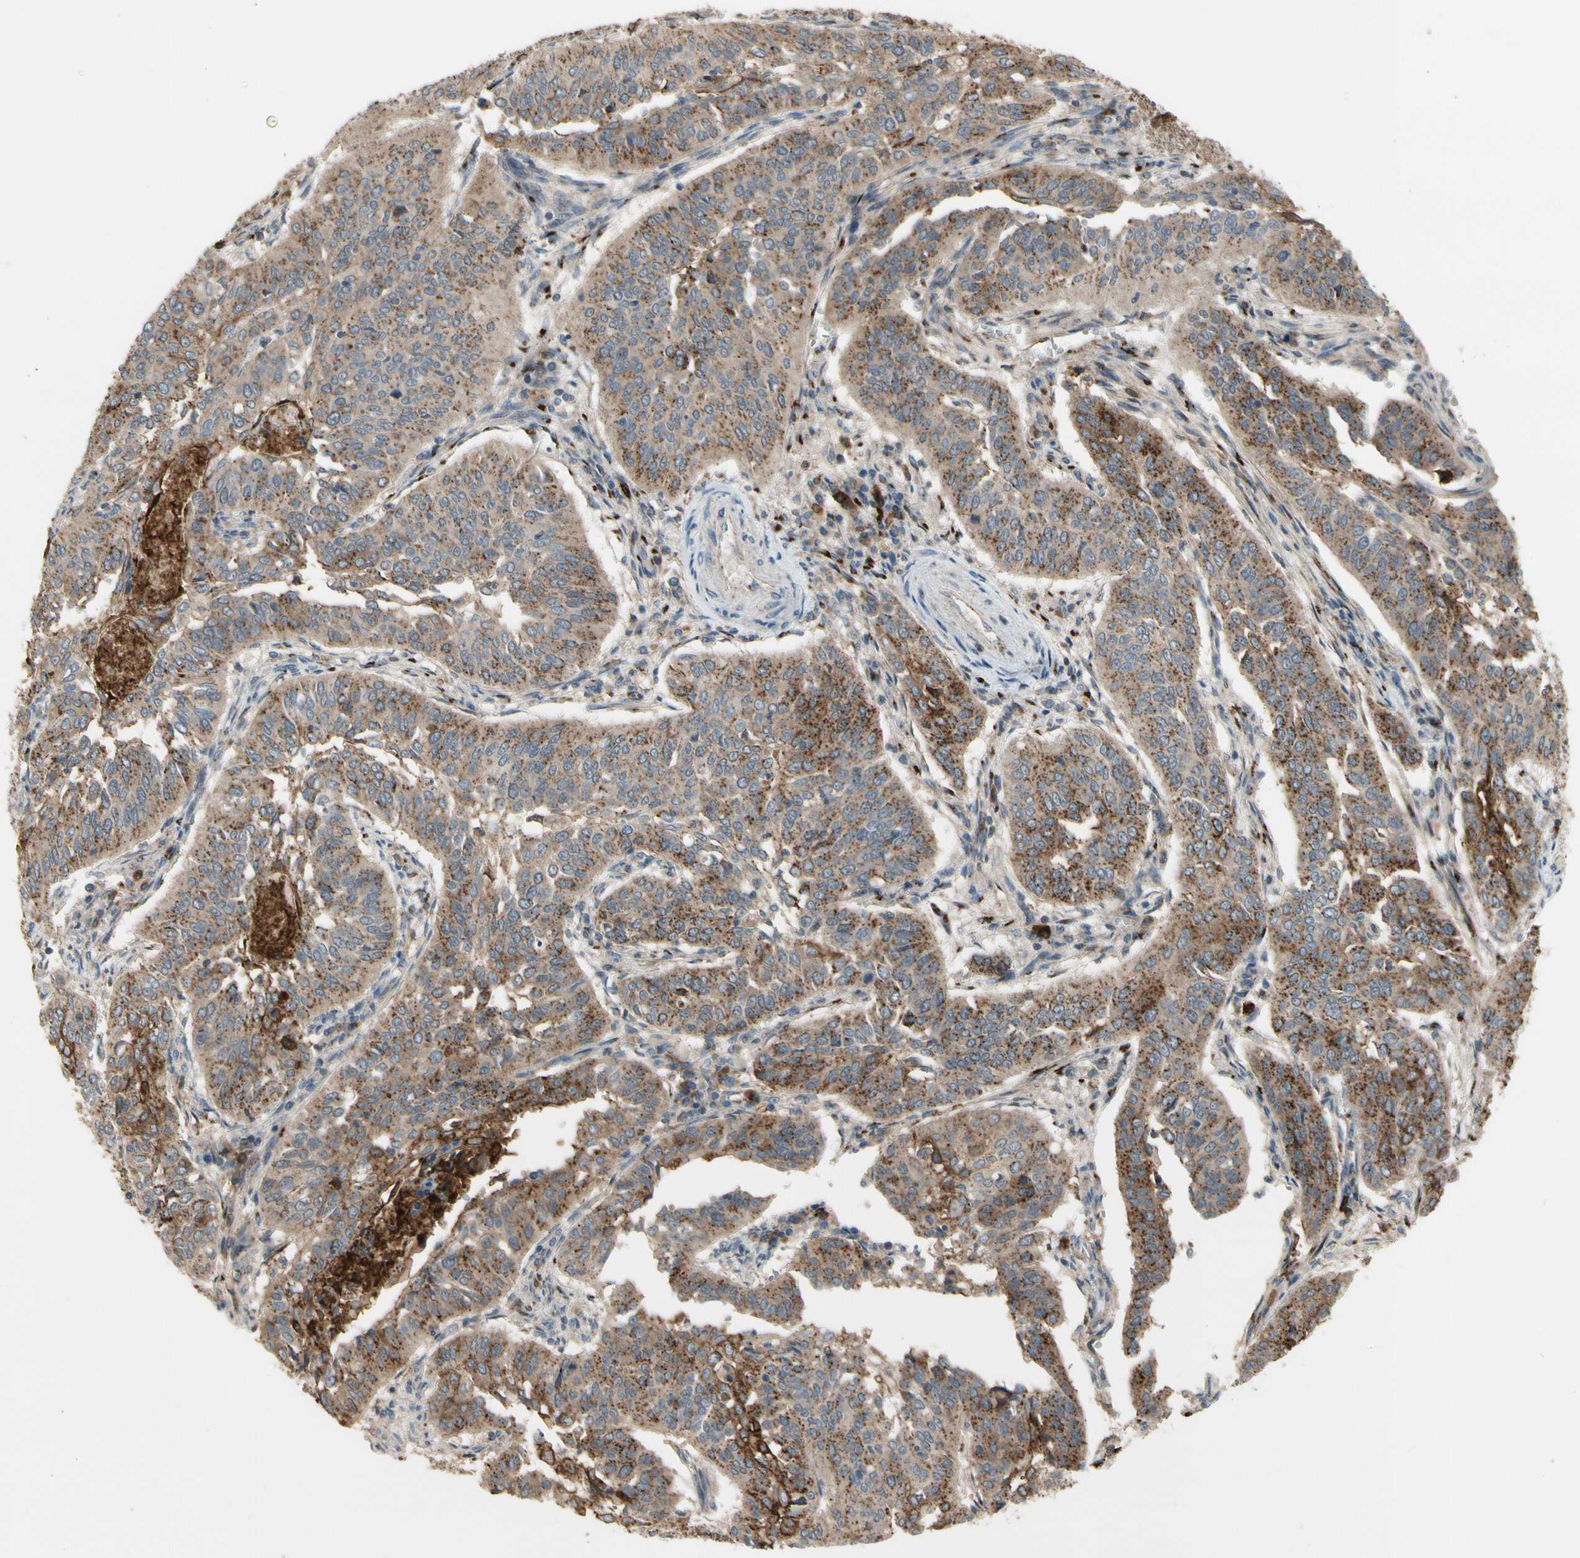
{"staining": {"intensity": "moderate", "quantity": ">75%", "location": "cytoplasmic/membranous"}, "tissue": "cervical cancer", "cell_type": "Tumor cells", "image_type": "cancer", "snomed": [{"axis": "morphology", "description": "Normal tissue, NOS"}, {"axis": "morphology", "description": "Squamous cell carcinoma, NOS"}, {"axis": "topography", "description": "Cervix"}], "caption": "Human cervical squamous cell carcinoma stained with a protein marker reveals moderate staining in tumor cells.", "gene": "GALNT5", "patient": {"sex": "female", "age": 39}}